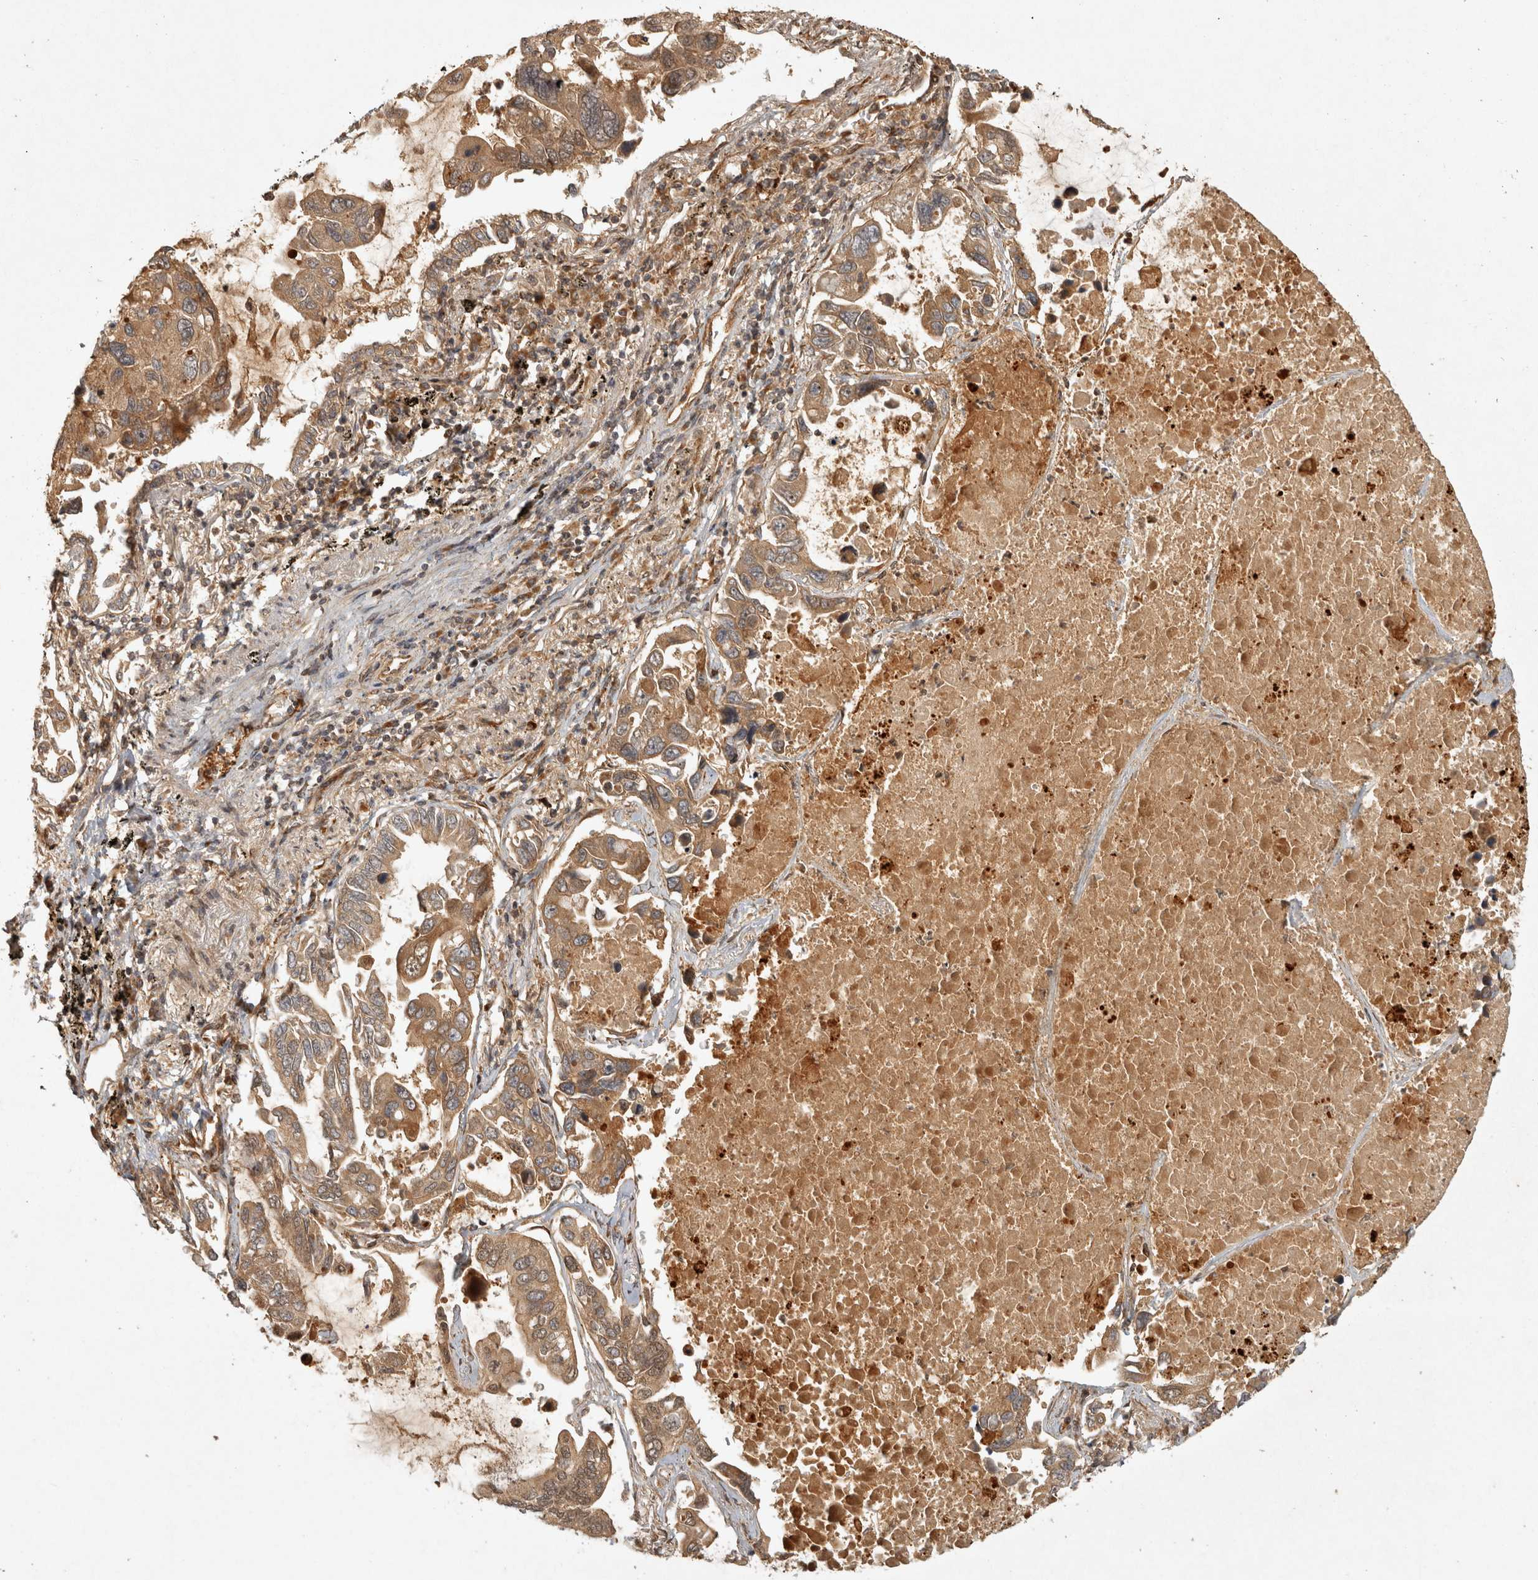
{"staining": {"intensity": "moderate", "quantity": ">75%", "location": "cytoplasmic/membranous"}, "tissue": "lung cancer", "cell_type": "Tumor cells", "image_type": "cancer", "snomed": [{"axis": "morphology", "description": "Adenocarcinoma, NOS"}, {"axis": "topography", "description": "Lung"}], "caption": "There is medium levels of moderate cytoplasmic/membranous positivity in tumor cells of lung adenocarcinoma, as demonstrated by immunohistochemical staining (brown color).", "gene": "CAMSAP2", "patient": {"sex": "male", "age": 64}}